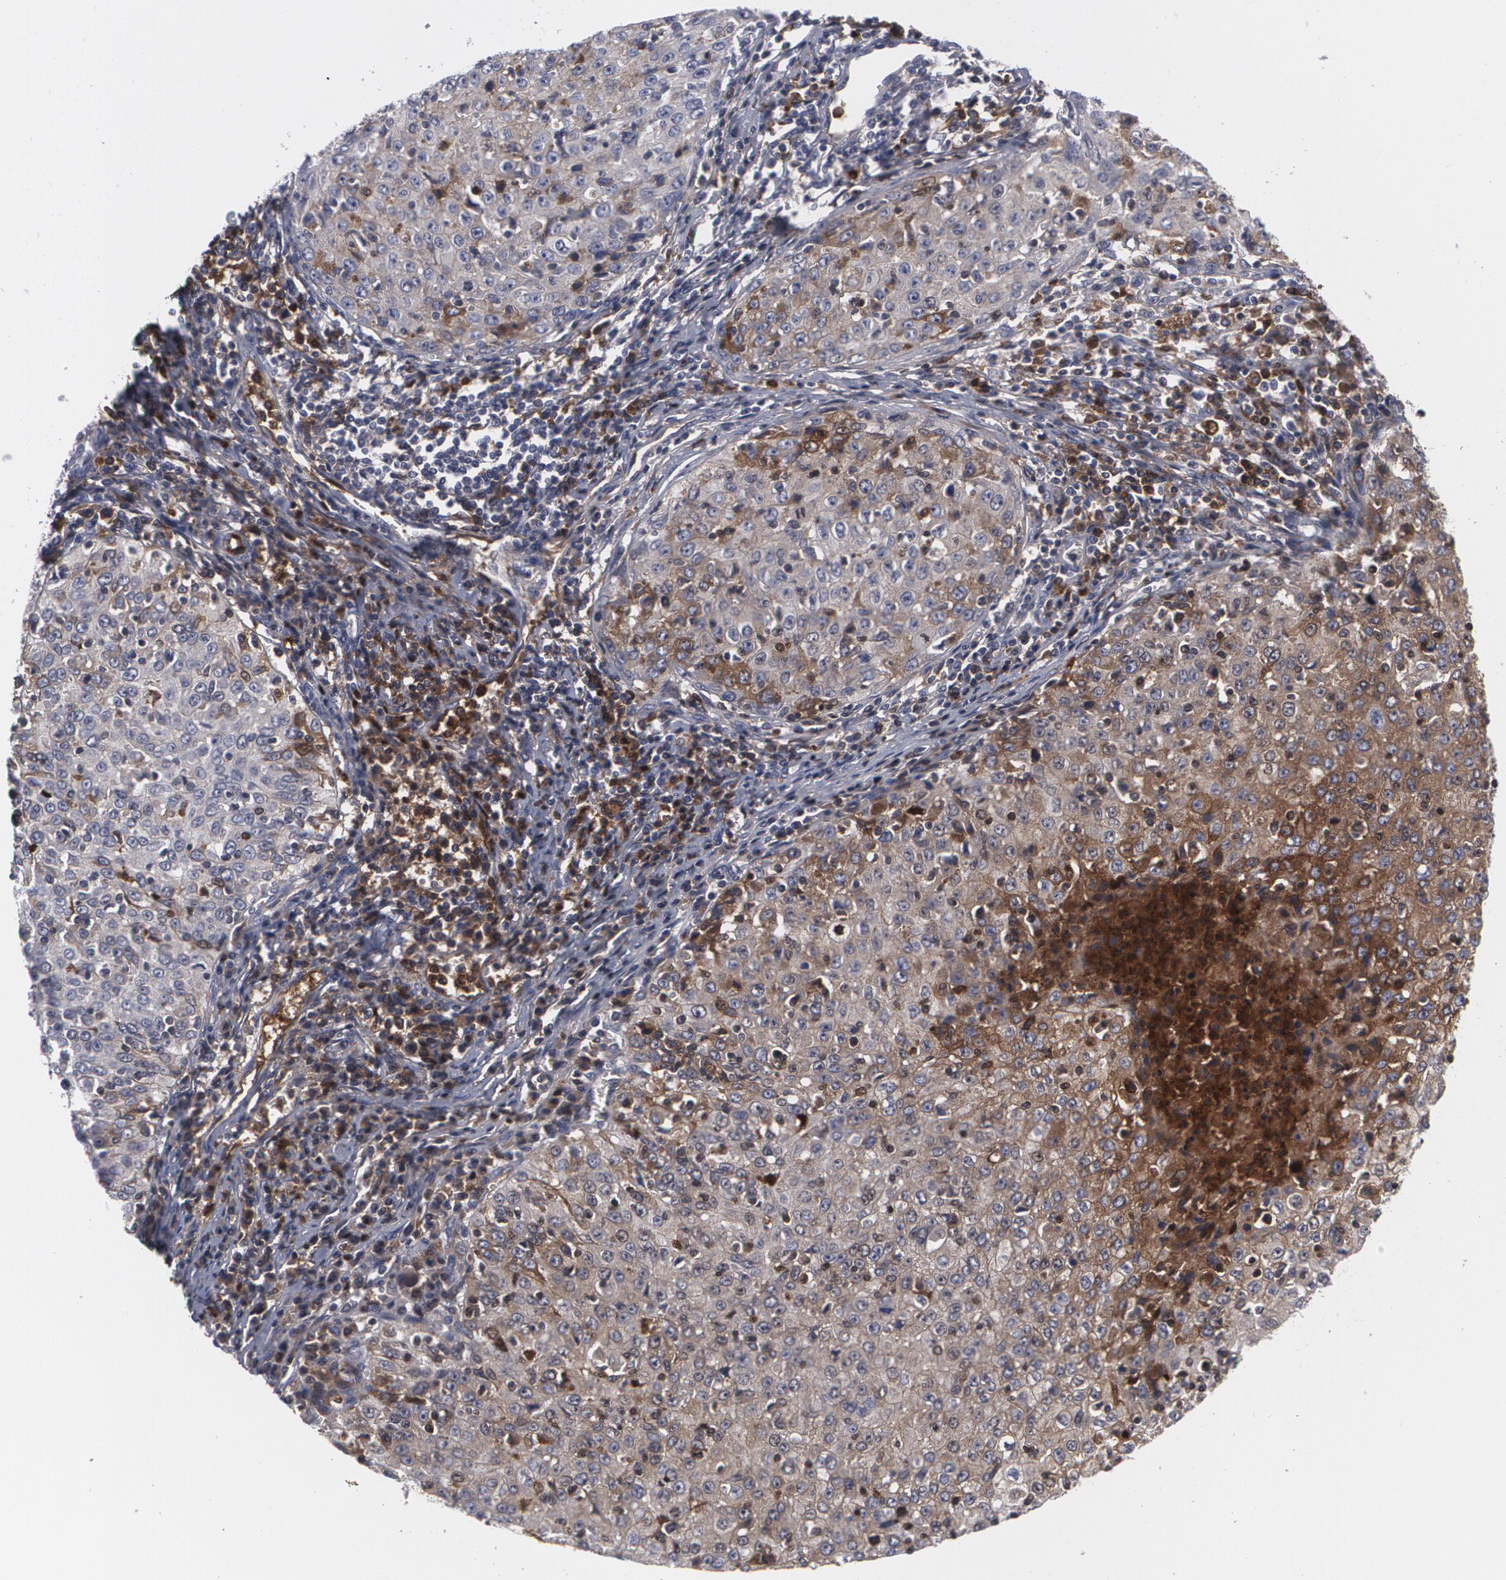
{"staining": {"intensity": "moderate", "quantity": "<25%", "location": "cytoplasmic/membranous"}, "tissue": "cervical cancer", "cell_type": "Tumor cells", "image_type": "cancer", "snomed": [{"axis": "morphology", "description": "Adenocarcinoma, NOS"}, {"axis": "topography", "description": "Cervix"}], "caption": "High-power microscopy captured an IHC photomicrograph of adenocarcinoma (cervical), revealing moderate cytoplasmic/membranous expression in approximately <25% of tumor cells.", "gene": "LRG1", "patient": {"sex": "female", "age": 49}}